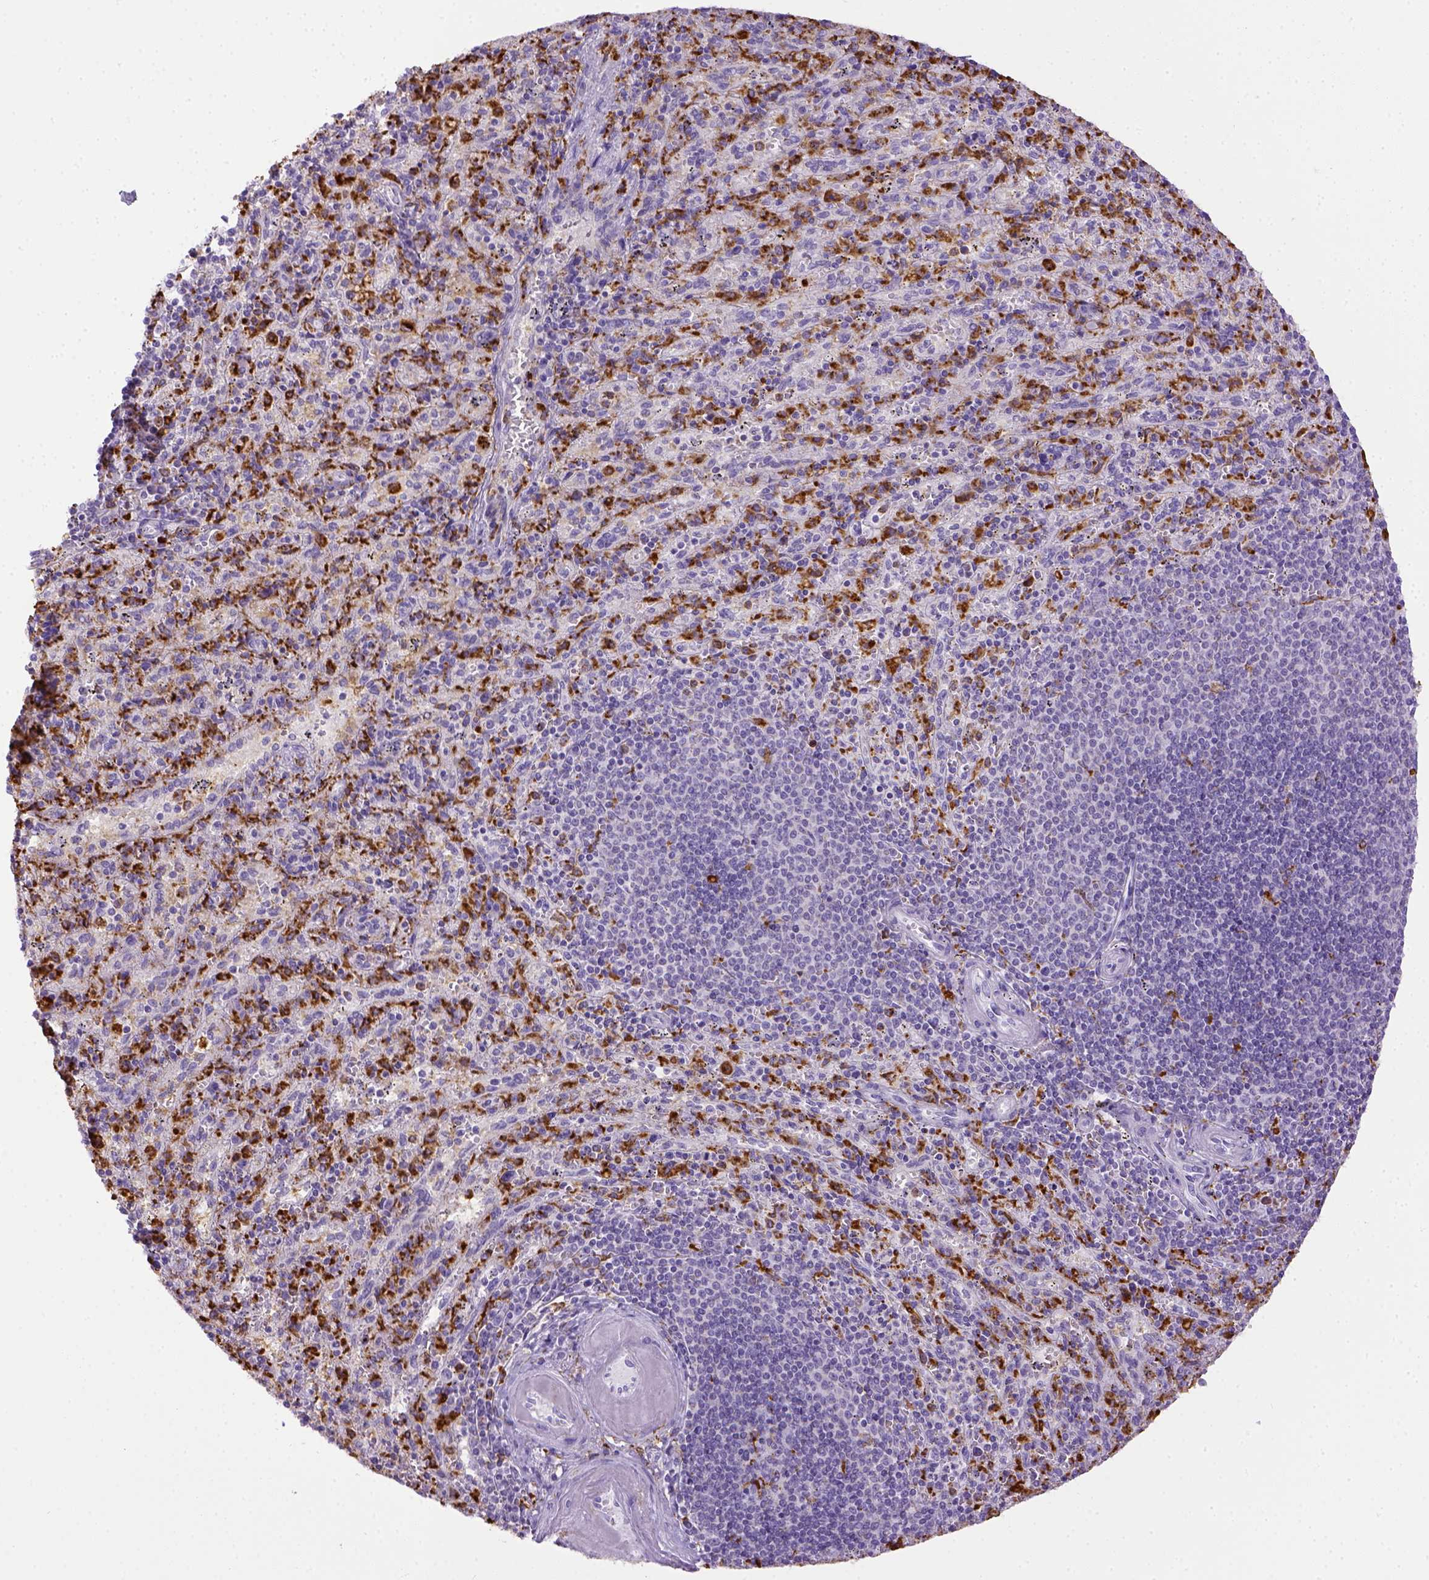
{"staining": {"intensity": "strong", "quantity": "25%-75%", "location": "cytoplasmic/membranous"}, "tissue": "spleen", "cell_type": "Cells in red pulp", "image_type": "normal", "snomed": [{"axis": "morphology", "description": "Normal tissue, NOS"}, {"axis": "topography", "description": "Spleen"}], "caption": "Strong cytoplasmic/membranous positivity is appreciated in about 25%-75% of cells in red pulp in unremarkable spleen. (DAB = brown stain, brightfield microscopy at high magnification).", "gene": "CD68", "patient": {"sex": "male", "age": 57}}